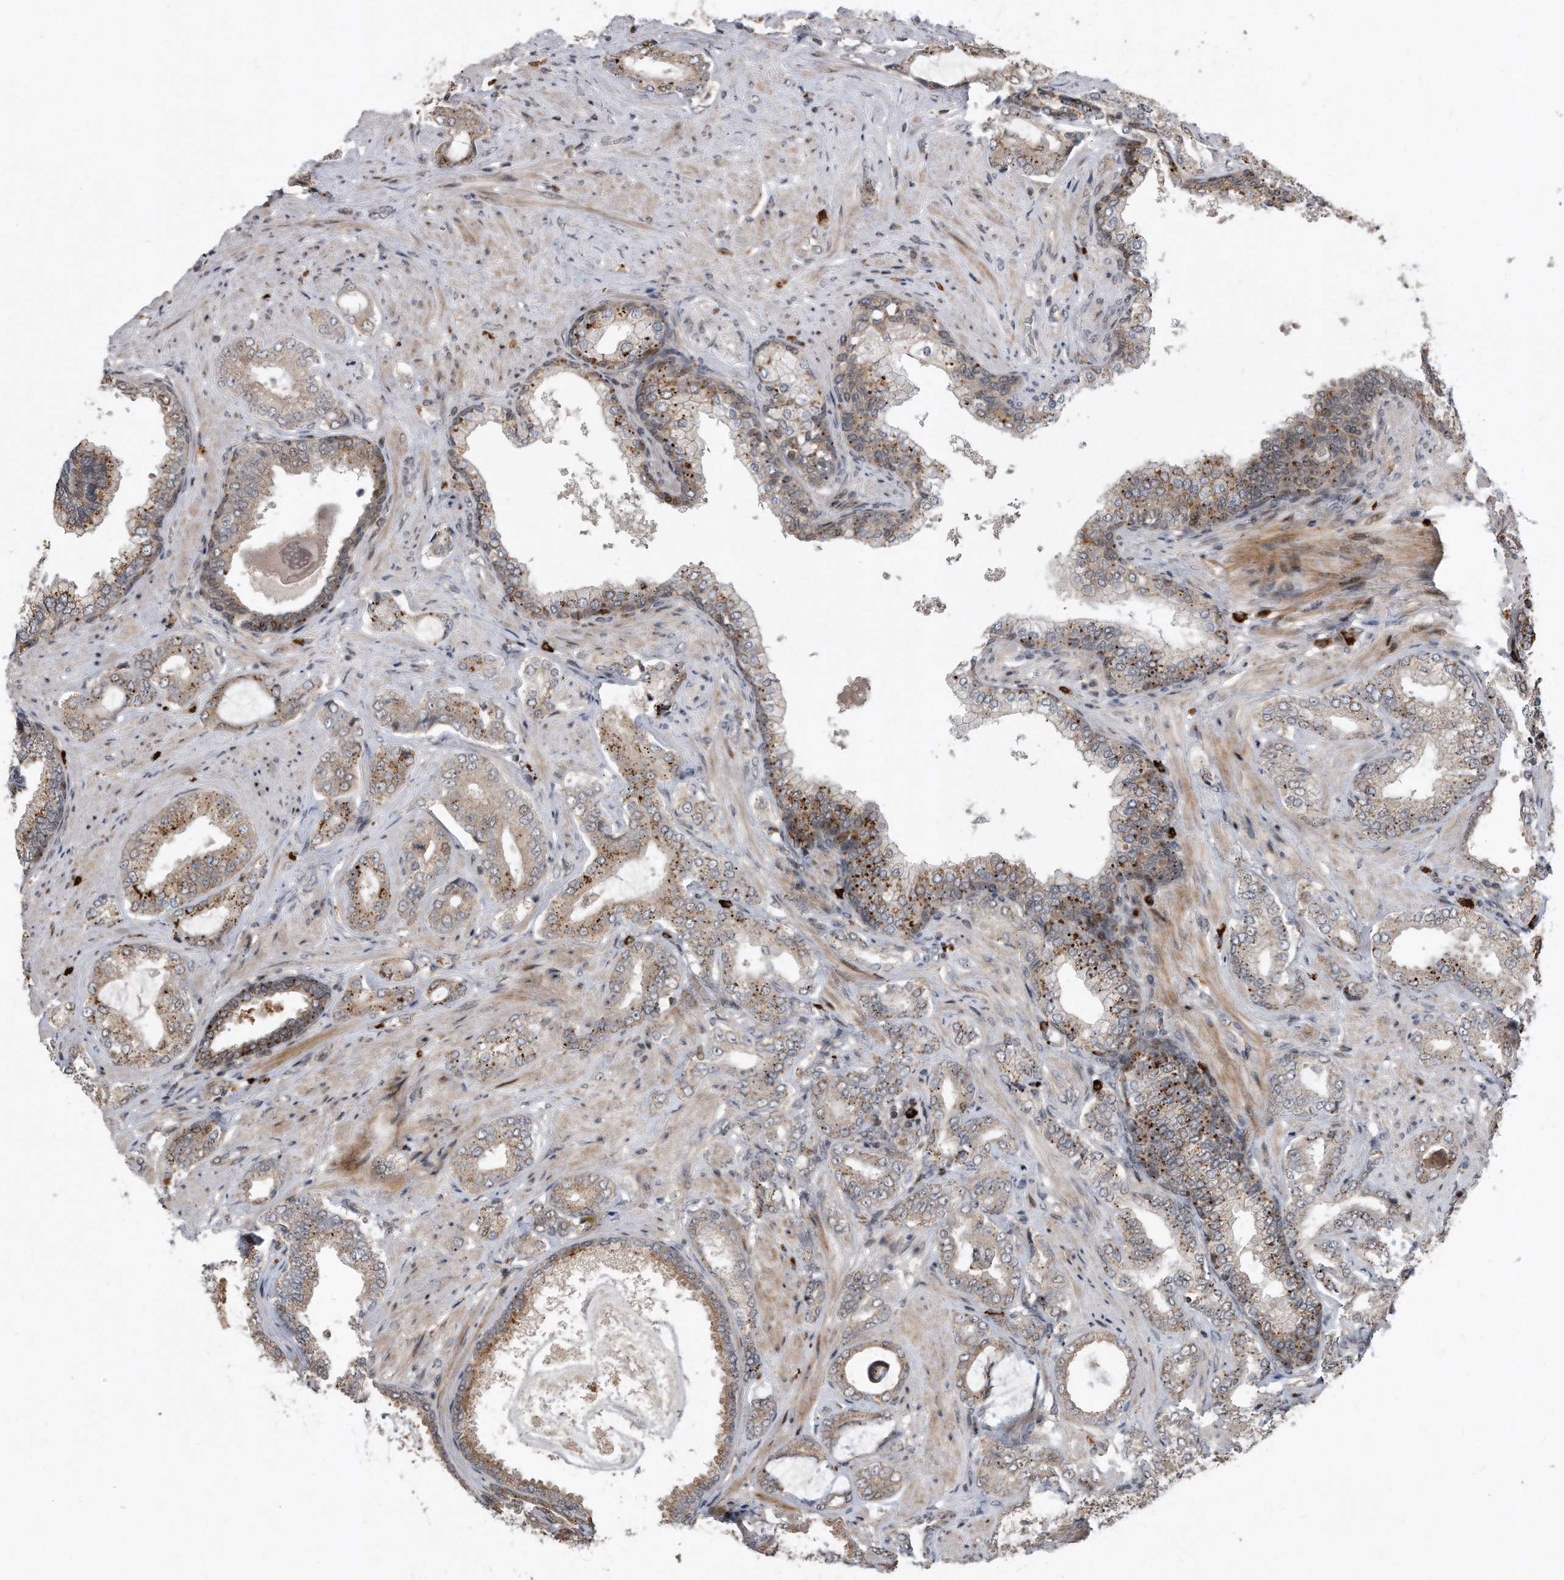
{"staining": {"intensity": "moderate", "quantity": "<25%", "location": "cytoplasmic/membranous"}, "tissue": "prostate cancer", "cell_type": "Tumor cells", "image_type": "cancer", "snomed": [{"axis": "morphology", "description": "Adenocarcinoma, Low grade"}, {"axis": "topography", "description": "Prostate"}], "caption": "Prostate low-grade adenocarcinoma stained for a protein (brown) displays moderate cytoplasmic/membranous positive expression in approximately <25% of tumor cells.", "gene": "PGBD2", "patient": {"sex": "male", "age": 71}}